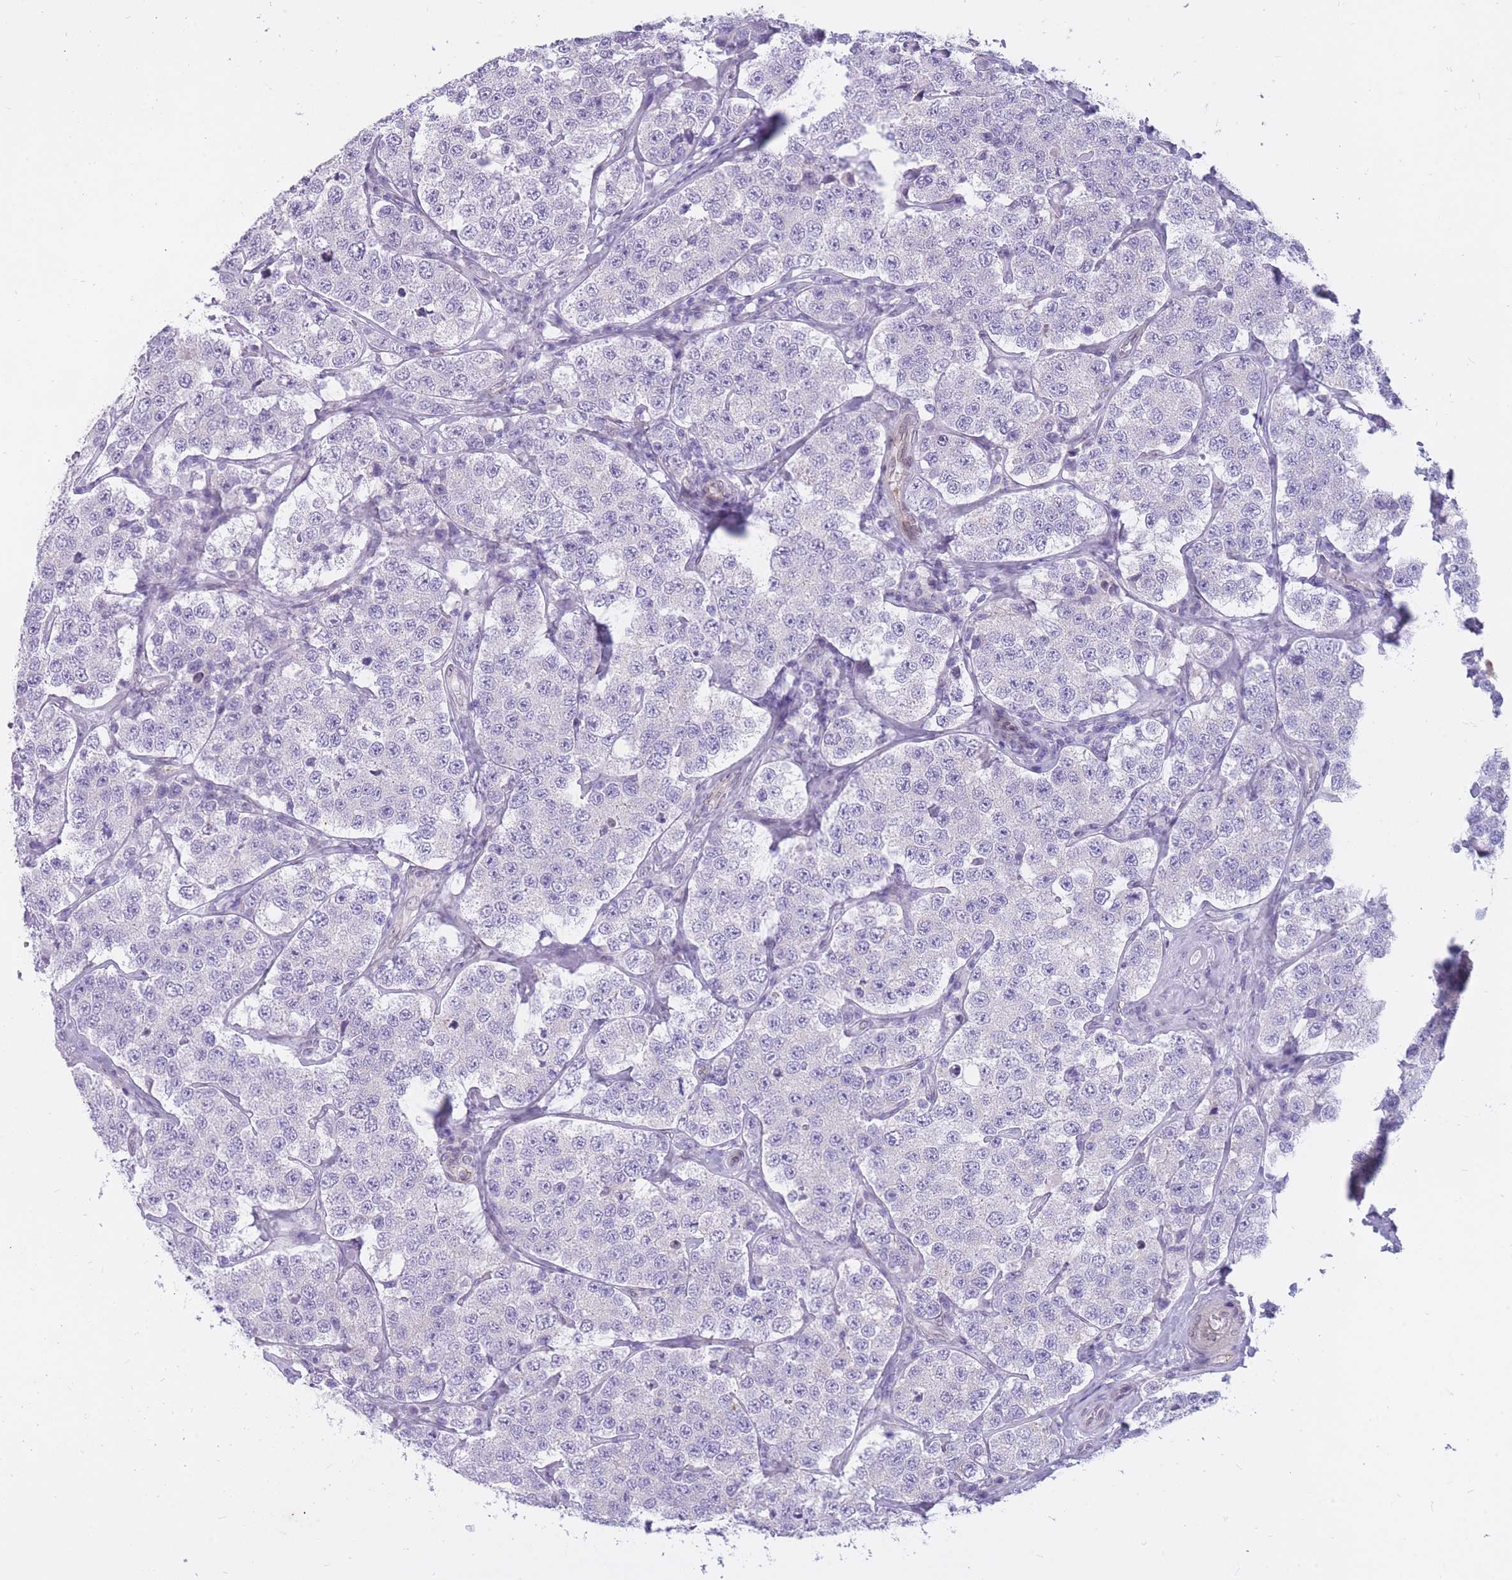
{"staining": {"intensity": "negative", "quantity": "none", "location": "none"}, "tissue": "testis cancer", "cell_type": "Tumor cells", "image_type": "cancer", "snomed": [{"axis": "morphology", "description": "Seminoma, NOS"}, {"axis": "topography", "description": "Testis"}], "caption": "The micrograph exhibits no significant expression in tumor cells of testis seminoma.", "gene": "HOOK2", "patient": {"sex": "male", "age": 34}}